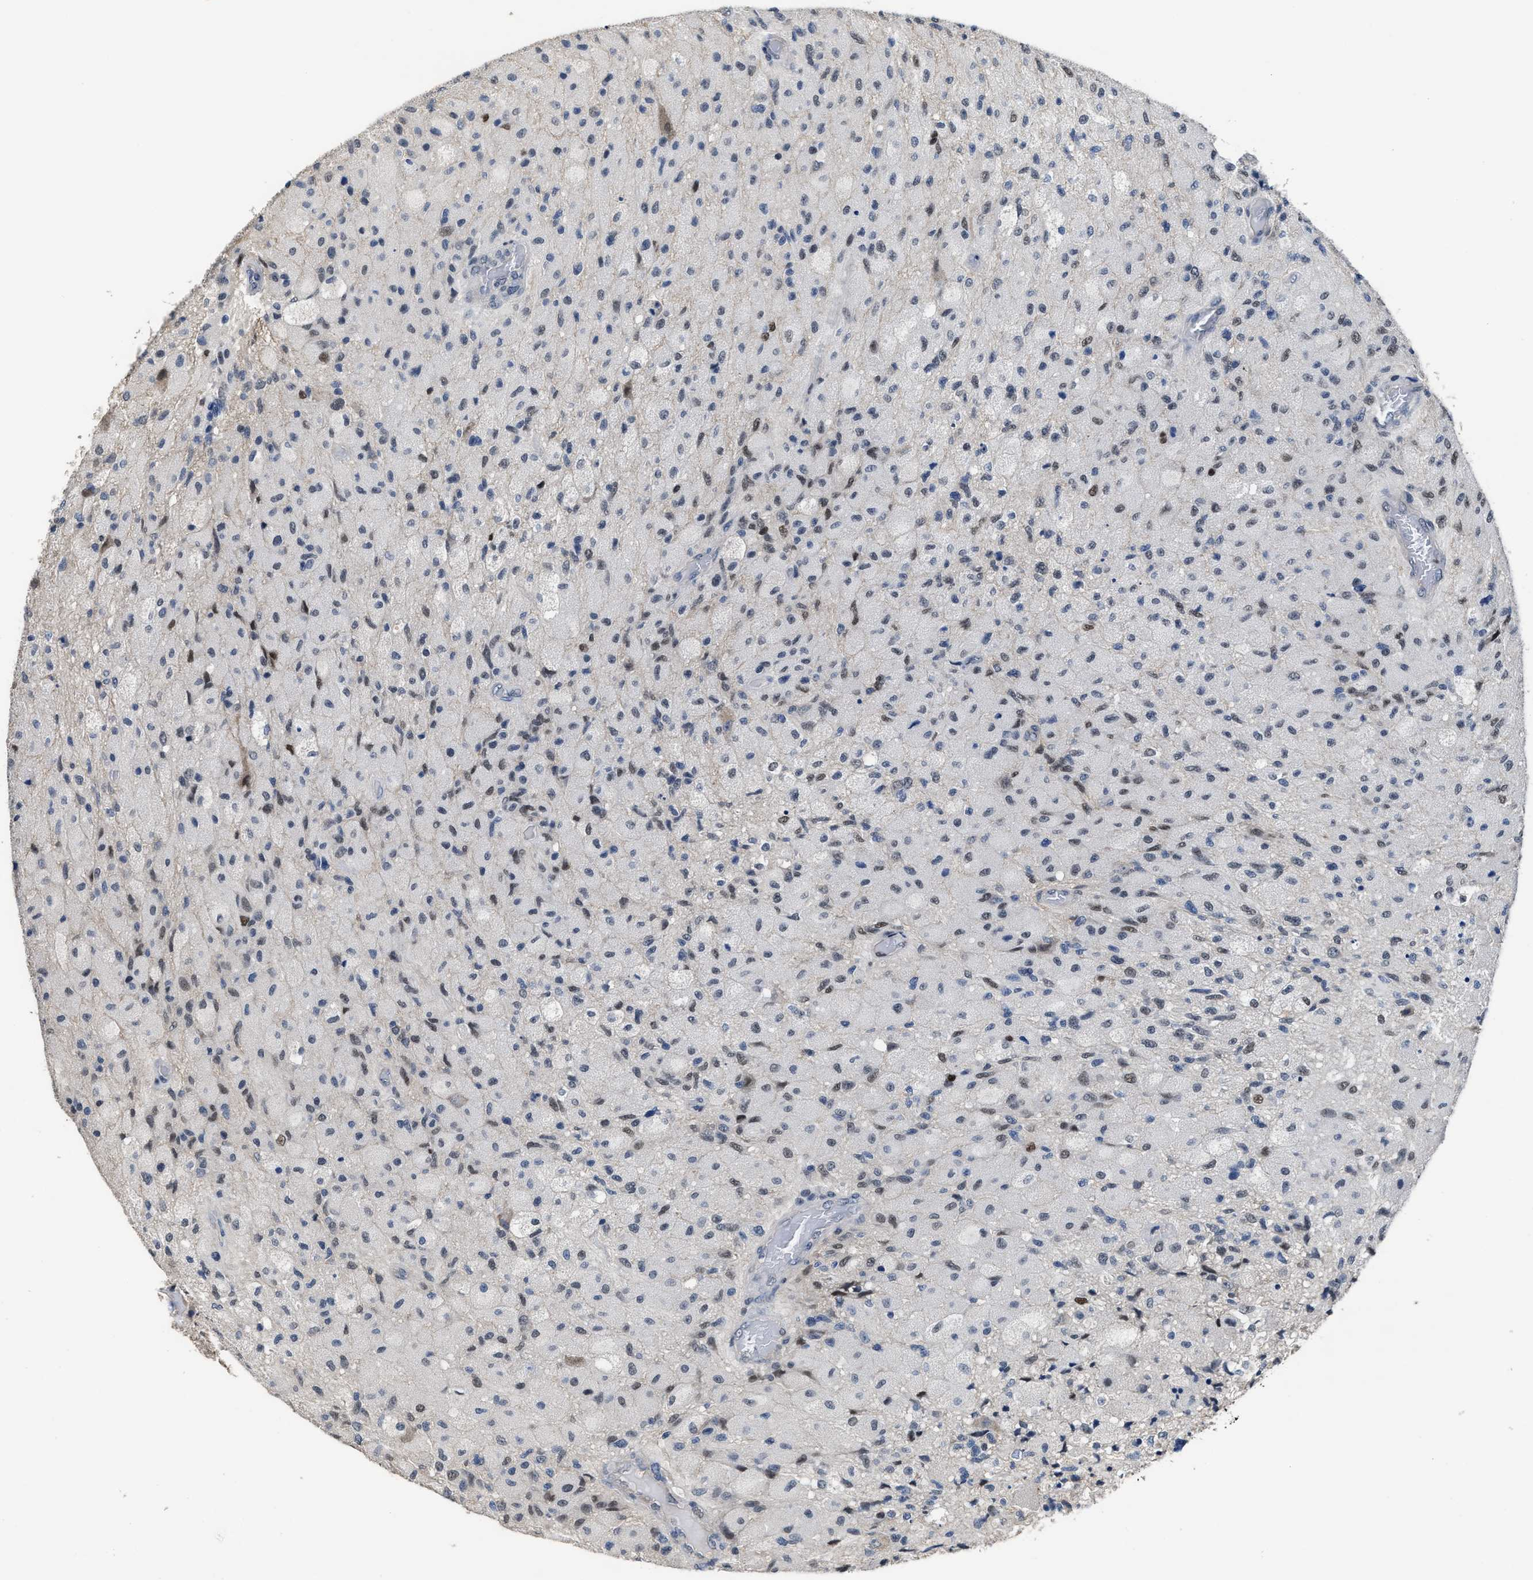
{"staining": {"intensity": "weak", "quantity": "<25%", "location": "nuclear"}, "tissue": "glioma", "cell_type": "Tumor cells", "image_type": "cancer", "snomed": [{"axis": "morphology", "description": "Normal tissue, NOS"}, {"axis": "morphology", "description": "Glioma, malignant, High grade"}, {"axis": "topography", "description": "Cerebral cortex"}], "caption": "A high-resolution image shows immunohistochemistry (IHC) staining of malignant glioma (high-grade), which exhibits no significant positivity in tumor cells.", "gene": "ZNF20", "patient": {"sex": "male", "age": 77}}